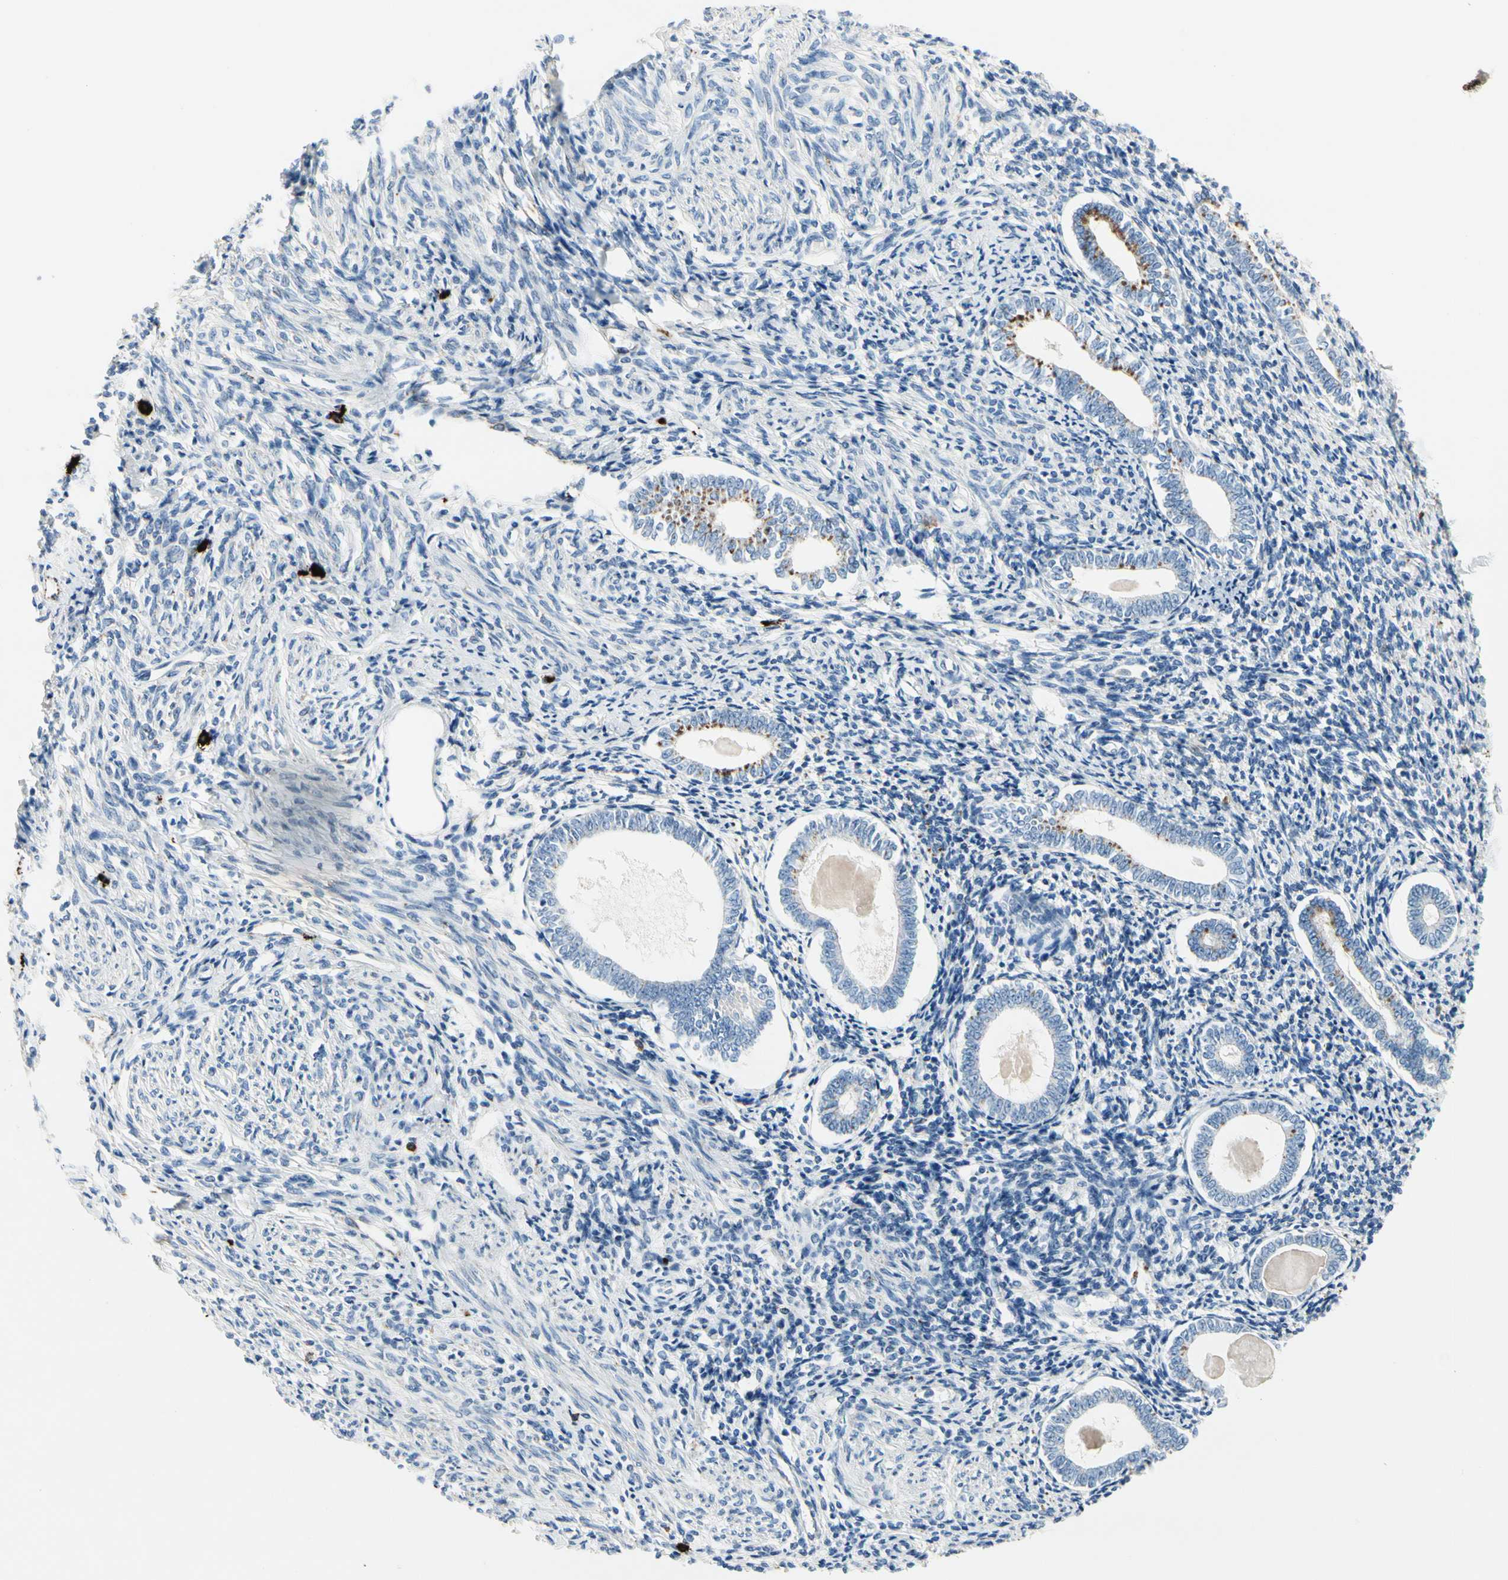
{"staining": {"intensity": "negative", "quantity": "none", "location": "none"}, "tissue": "endometrium", "cell_type": "Cells in endometrial stroma", "image_type": "normal", "snomed": [{"axis": "morphology", "description": "Normal tissue, NOS"}, {"axis": "topography", "description": "Endometrium"}], "caption": "The histopathology image demonstrates no significant expression in cells in endometrial stroma of endometrium. (DAB (3,3'-diaminobenzidine) immunohistochemistry with hematoxylin counter stain).", "gene": "CPA3", "patient": {"sex": "female", "age": 71}}